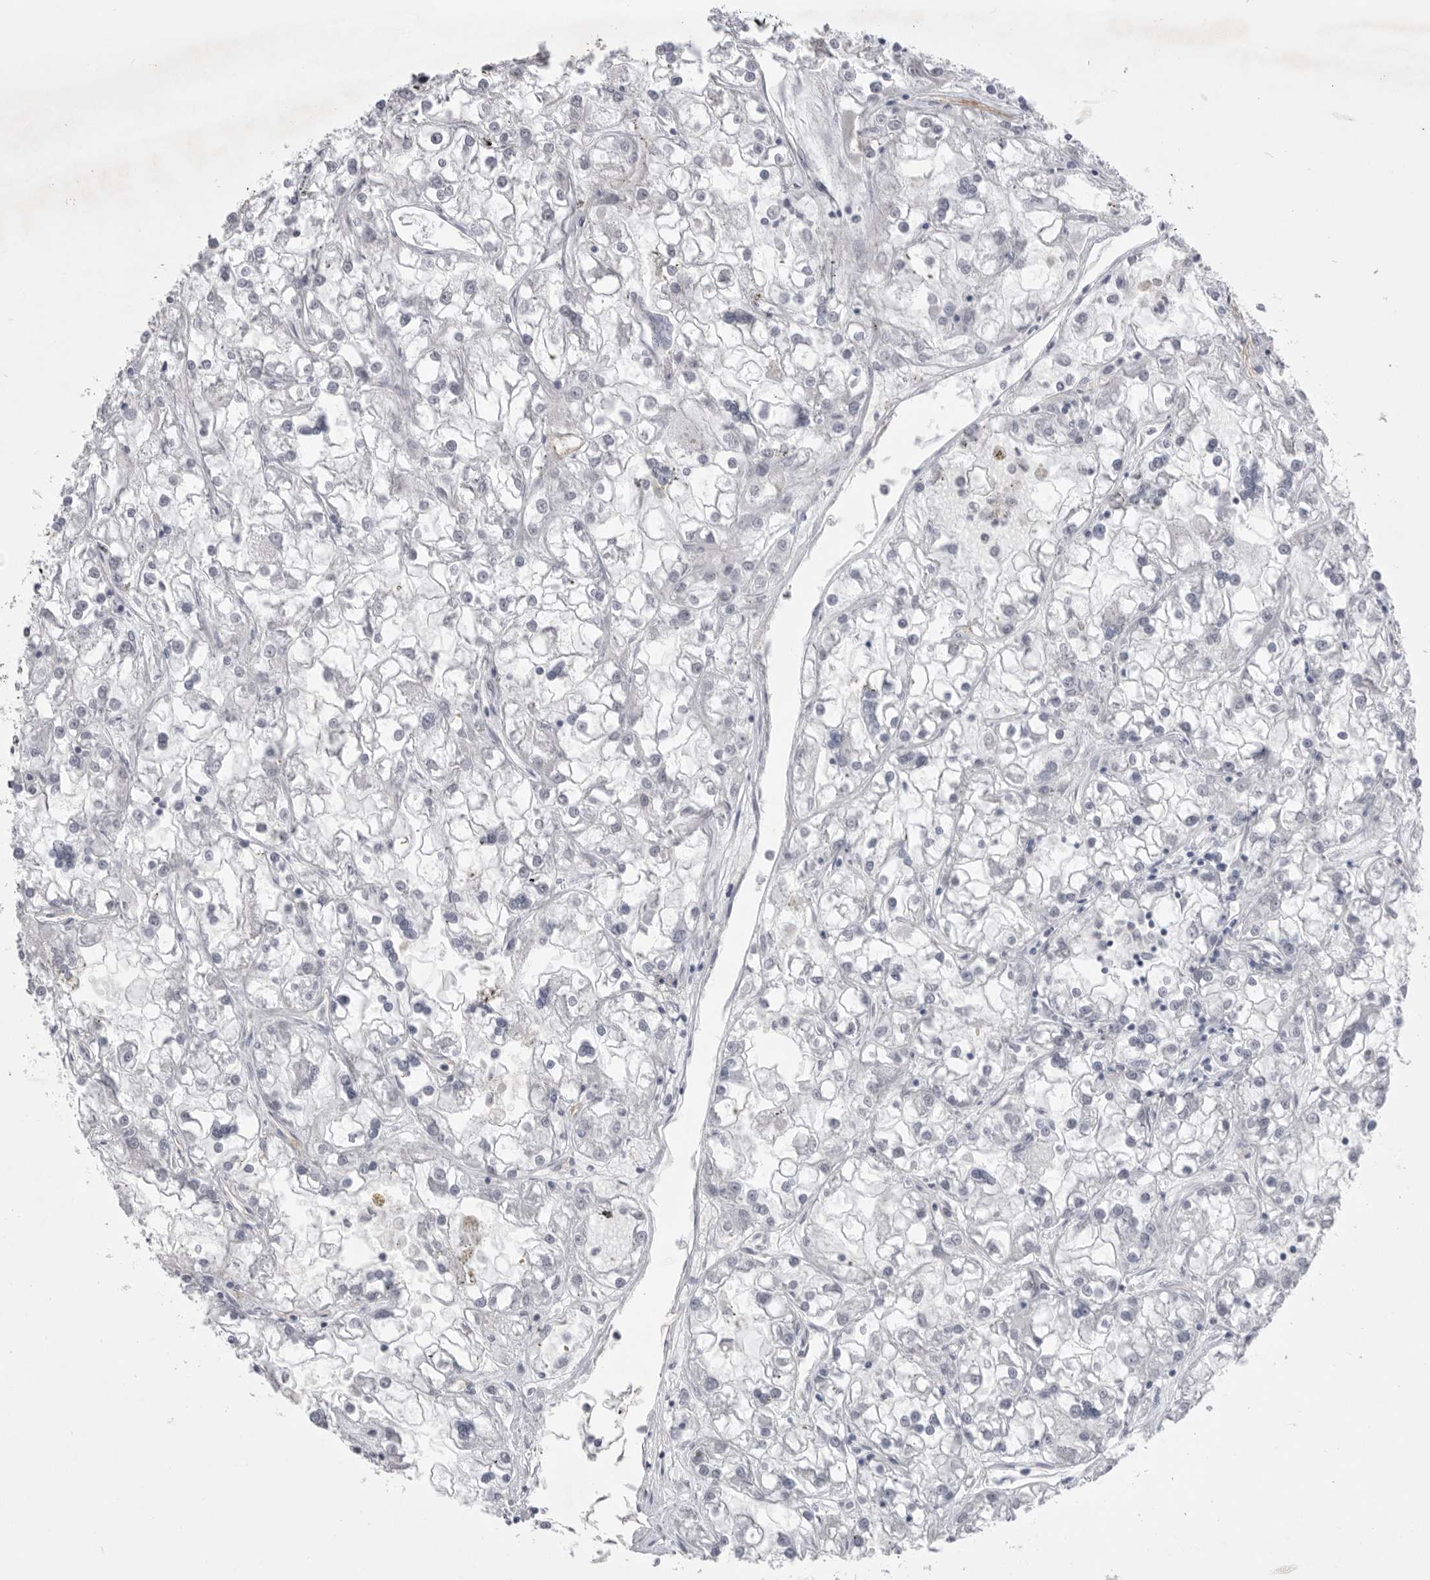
{"staining": {"intensity": "negative", "quantity": "none", "location": "none"}, "tissue": "renal cancer", "cell_type": "Tumor cells", "image_type": "cancer", "snomed": [{"axis": "morphology", "description": "Adenocarcinoma, NOS"}, {"axis": "topography", "description": "Kidney"}], "caption": "High magnification brightfield microscopy of renal cancer (adenocarcinoma) stained with DAB (brown) and counterstained with hematoxylin (blue): tumor cells show no significant positivity. (Immunohistochemistry, brightfield microscopy, high magnification).", "gene": "ZBTB7B", "patient": {"sex": "female", "age": 52}}